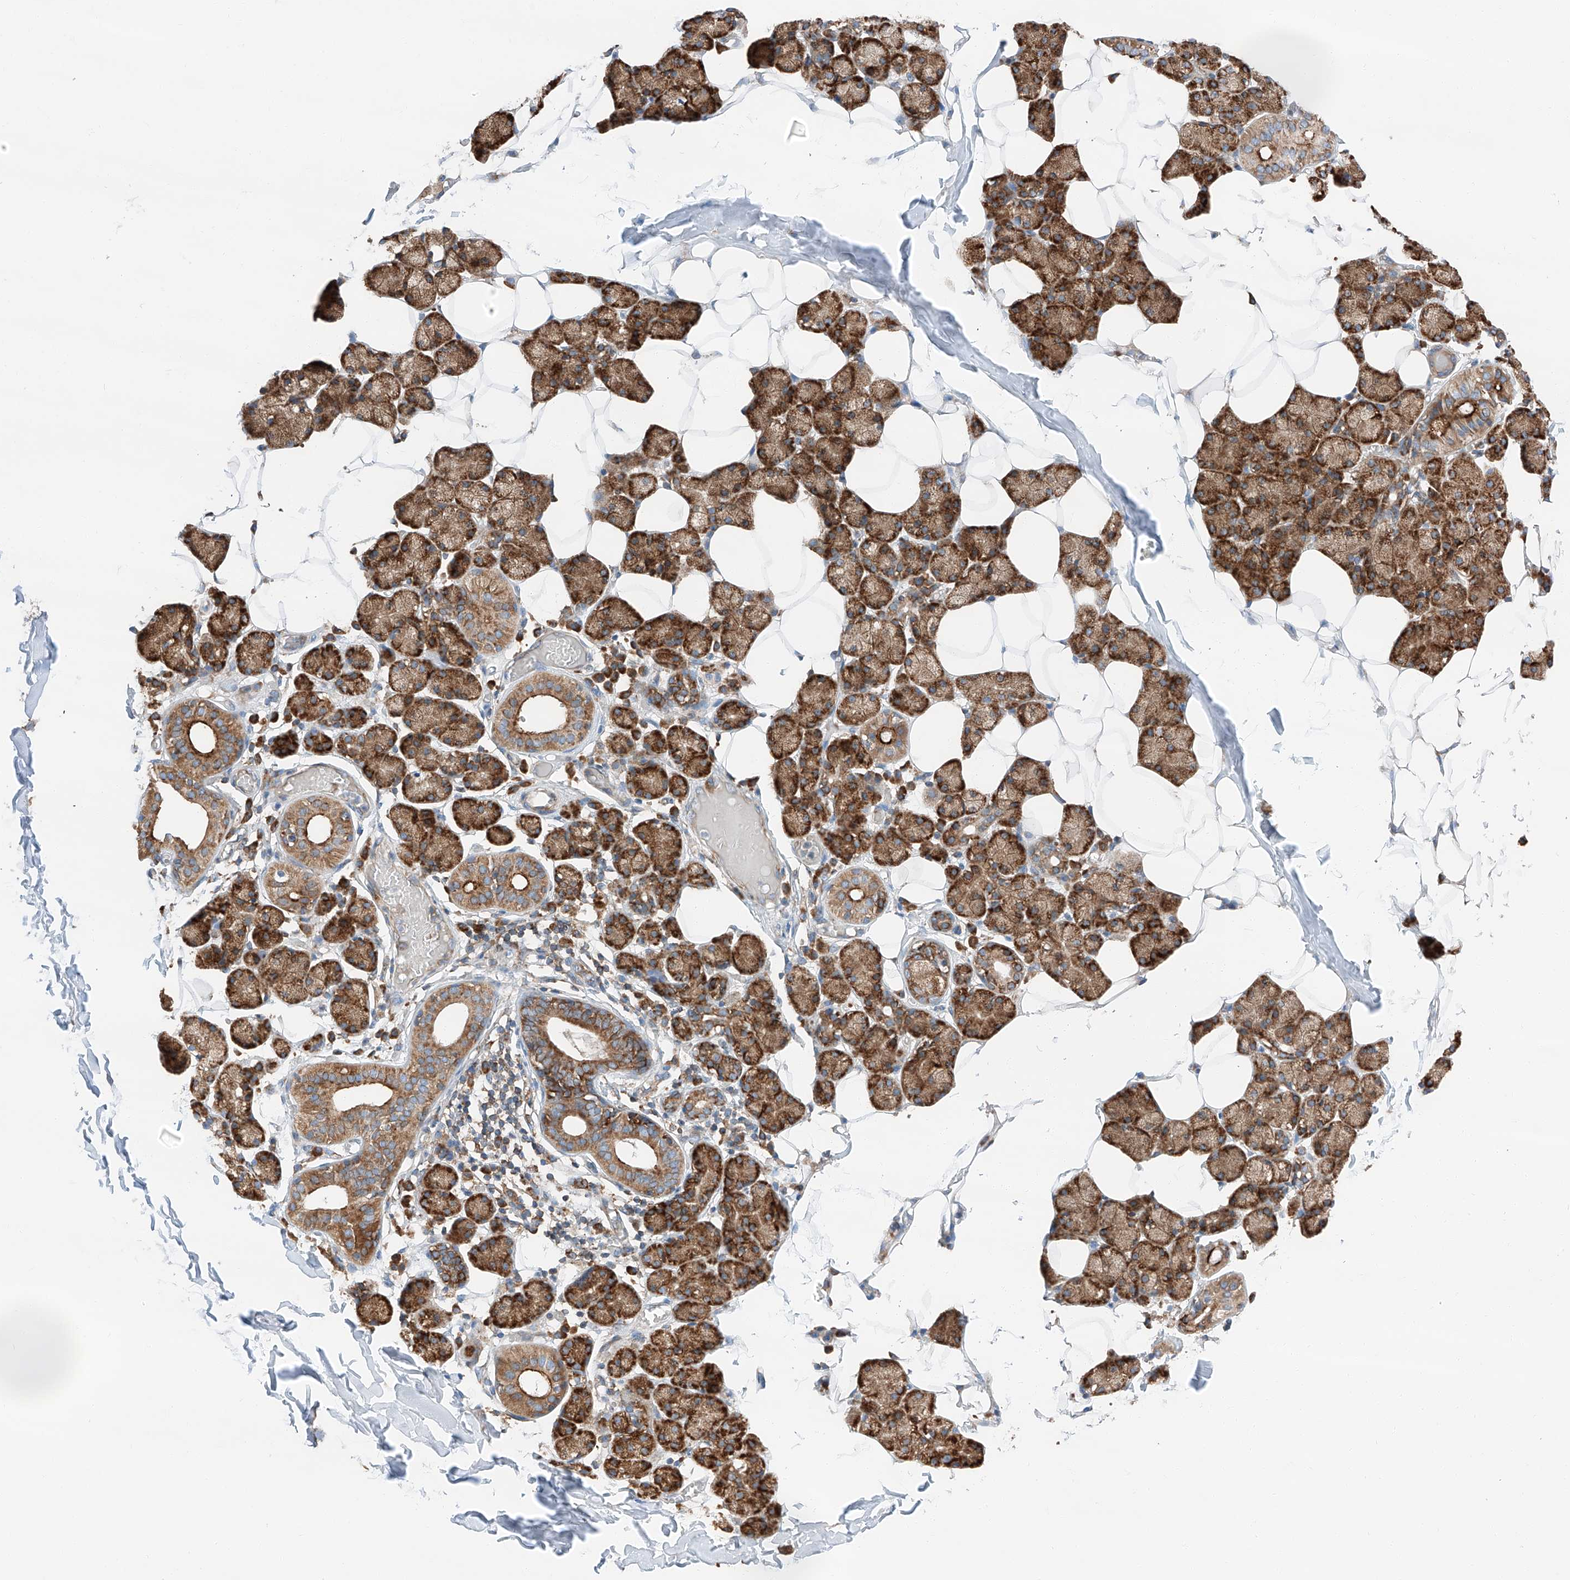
{"staining": {"intensity": "moderate", "quantity": ">75%", "location": "cytoplasmic/membranous"}, "tissue": "salivary gland", "cell_type": "Glandular cells", "image_type": "normal", "snomed": [{"axis": "morphology", "description": "Normal tissue, NOS"}, {"axis": "topography", "description": "Salivary gland"}], "caption": "Immunohistochemical staining of unremarkable human salivary gland reveals medium levels of moderate cytoplasmic/membranous staining in approximately >75% of glandular cells. (DAB (3,3'-diaminobenzidine) IHC, brown staining for protein, blue staining for nuclei).", "gene": "ZC3H15", "patient": {"sex": "female", "age": 33}}